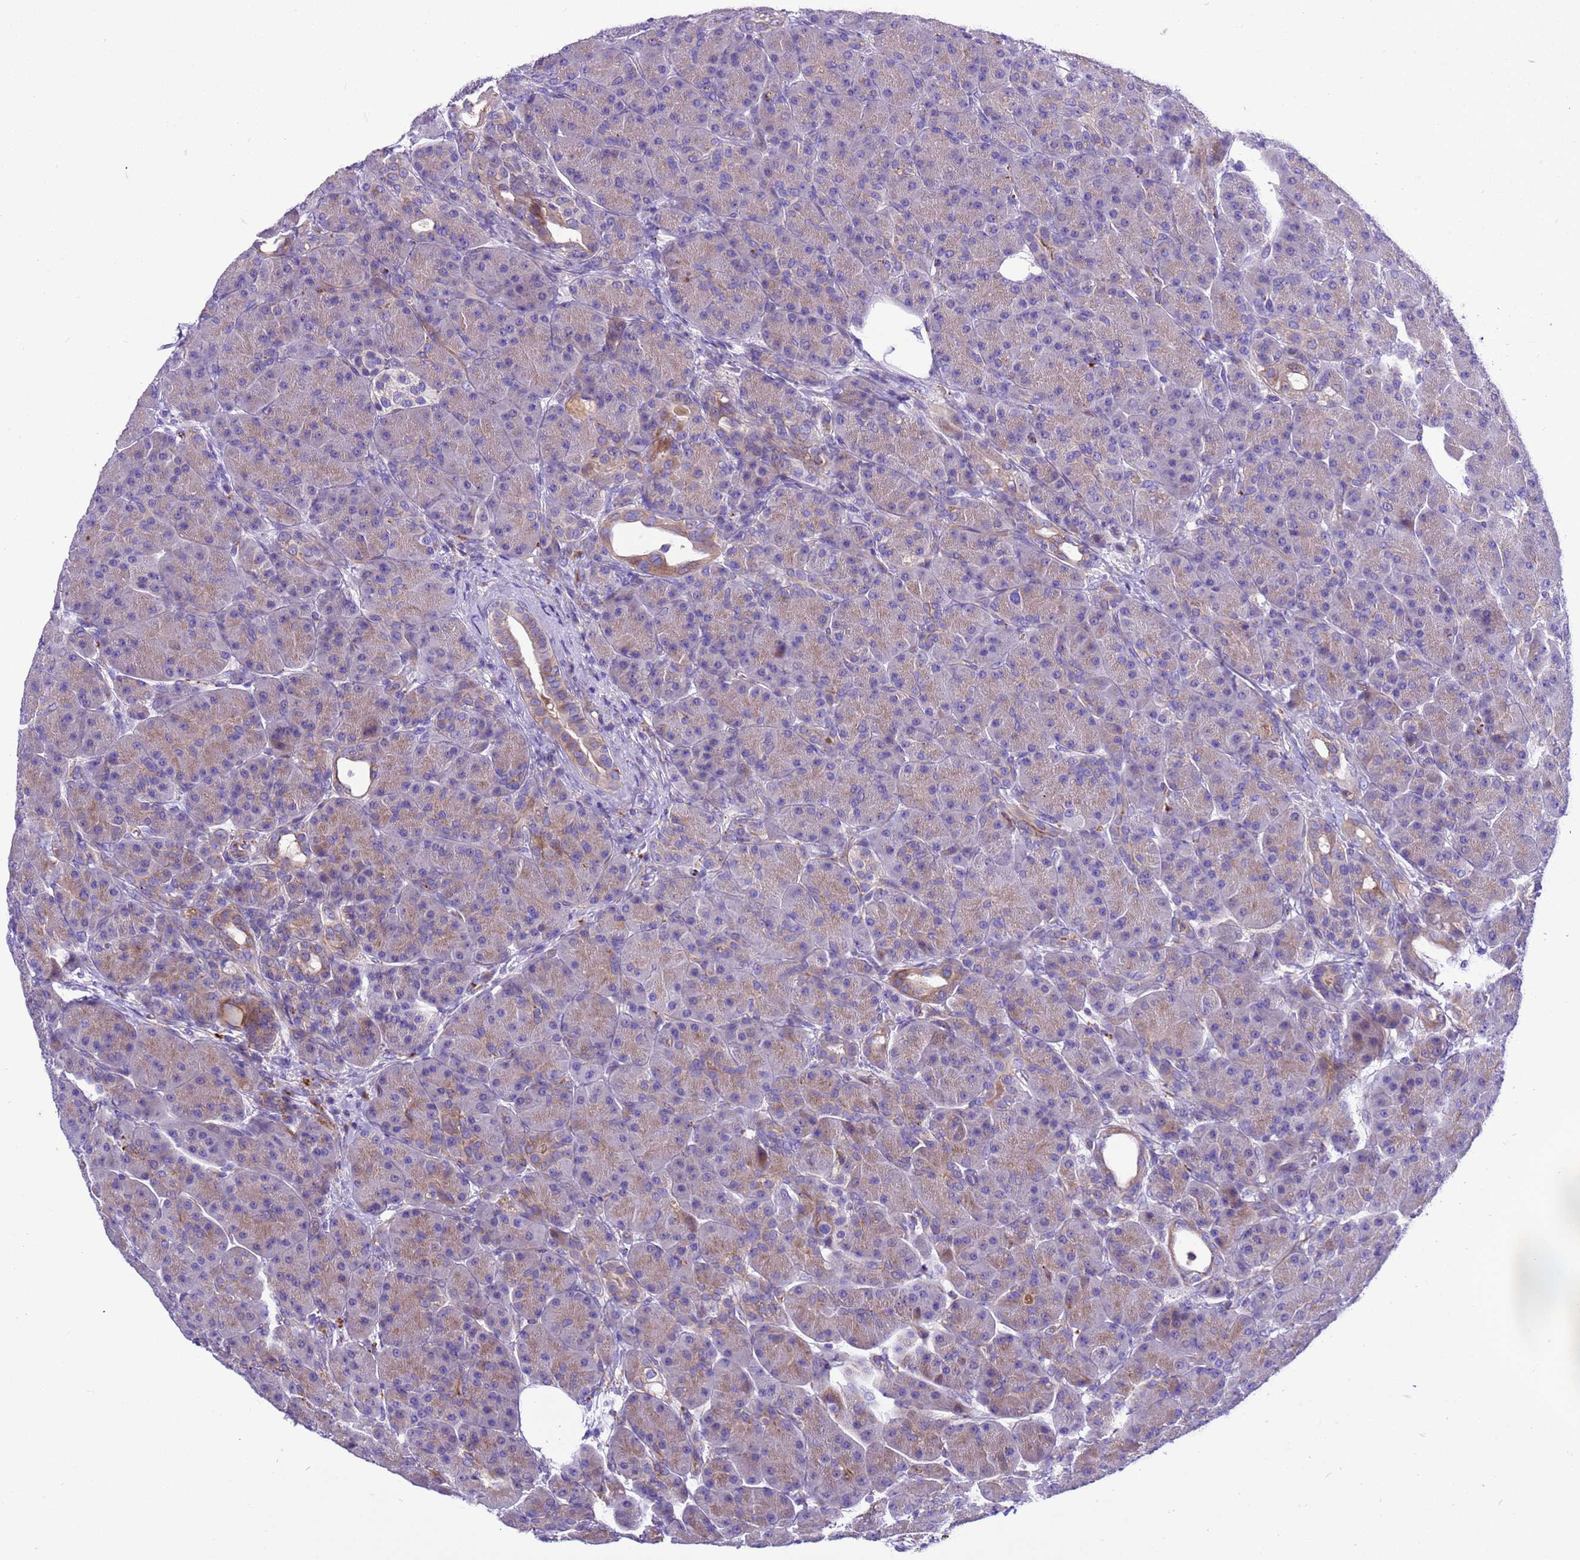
{"staining": {"intensity": "weak", "quantity": "25%-75%", "location": "cytoplasmic/membranous"}, "tissue": "pancreas", "cell_type": "Exocrine glandular cells", "image_type": "normal", "snomed": [{"axis": "morphology", "description": "Normal tissue, NOS"}, {"axis": "topography", "description": "Pancreas"}], "caption": "Immunohistochemical staining of normal pancreas displays low levels of weak cytoplasmic/membranous staining in about 25%-75% of exocrine glandular cells.", "gene": "KICS2", "patient": {"sex": "male", "age": 63}}